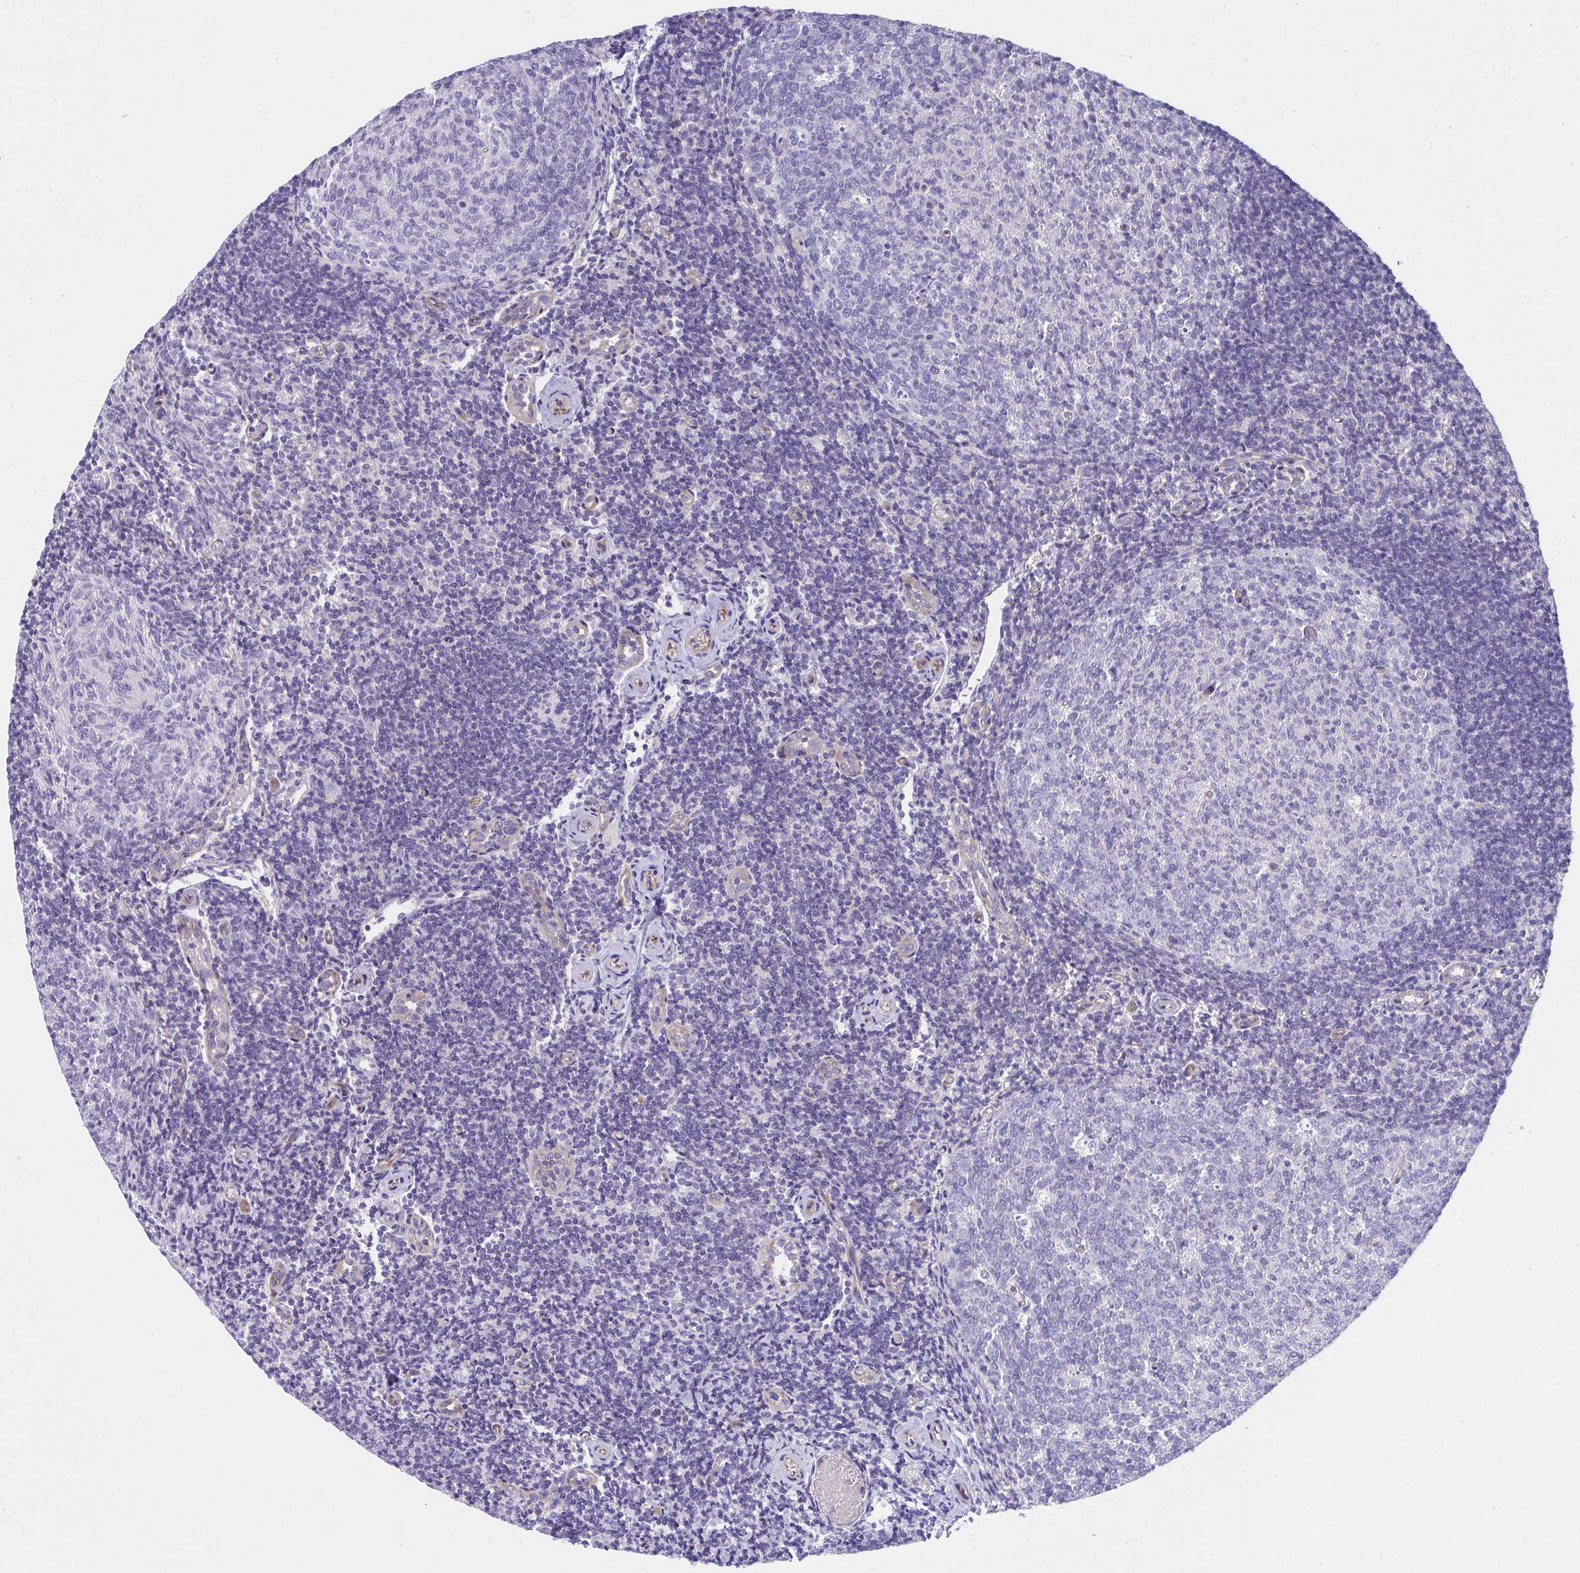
{"staining": {"intensity": "negative", "quantity": "none", "location": "none"}, "tissue": "tonsil", "cell_type": "Germinal center cells", "image_type": "normal", "snomed": [{"axis": "morphology", "description": "Normal tissue, NOS"}, {"axis": "topography", "description": "Tonsil"}], "caption": "Immunohistochemical staining of benign tonsil exhibits no significant expression in germinal center cells.", "gene": "LRRC36", "patient": {"sex": "female", "age": 10}}